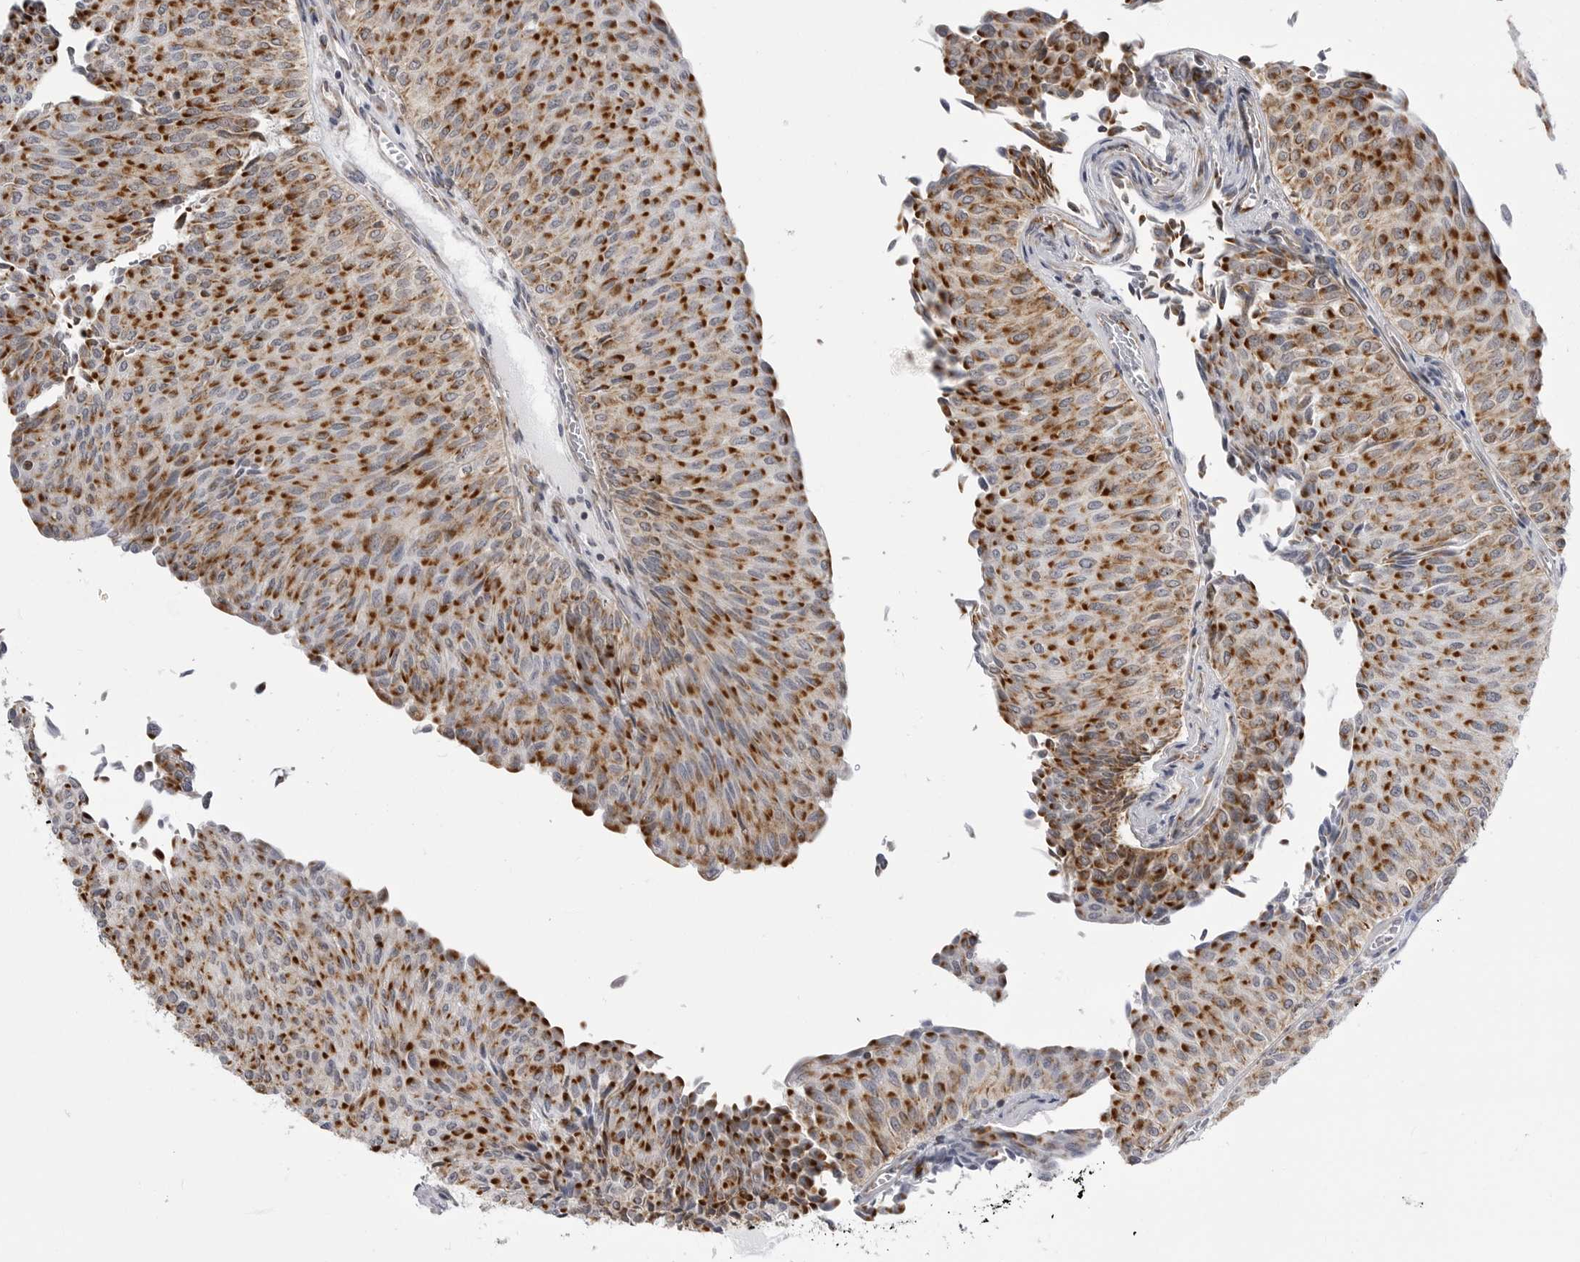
{"staining": {"intensity": "strong", "quantity": ">75%", "location": "cytoplasmic/membranous"}, "tissue": "urothelial cancer", "cell_type": "Tumor cells", "image_type": "cancer", "snomed": [{"axis": "morphology", "description": "Urothelial carcinoma, Low grade"}, {"axis": "topography", "description": "Urinary bladder"}], "caption": "Tumor cells demonstrate strong cytoplasmic/membranous expression in about >75% of cells in urothelial carcinoma (low-grade).", "gene": "FH", "patient": {"sex": "male", "age": 78}}